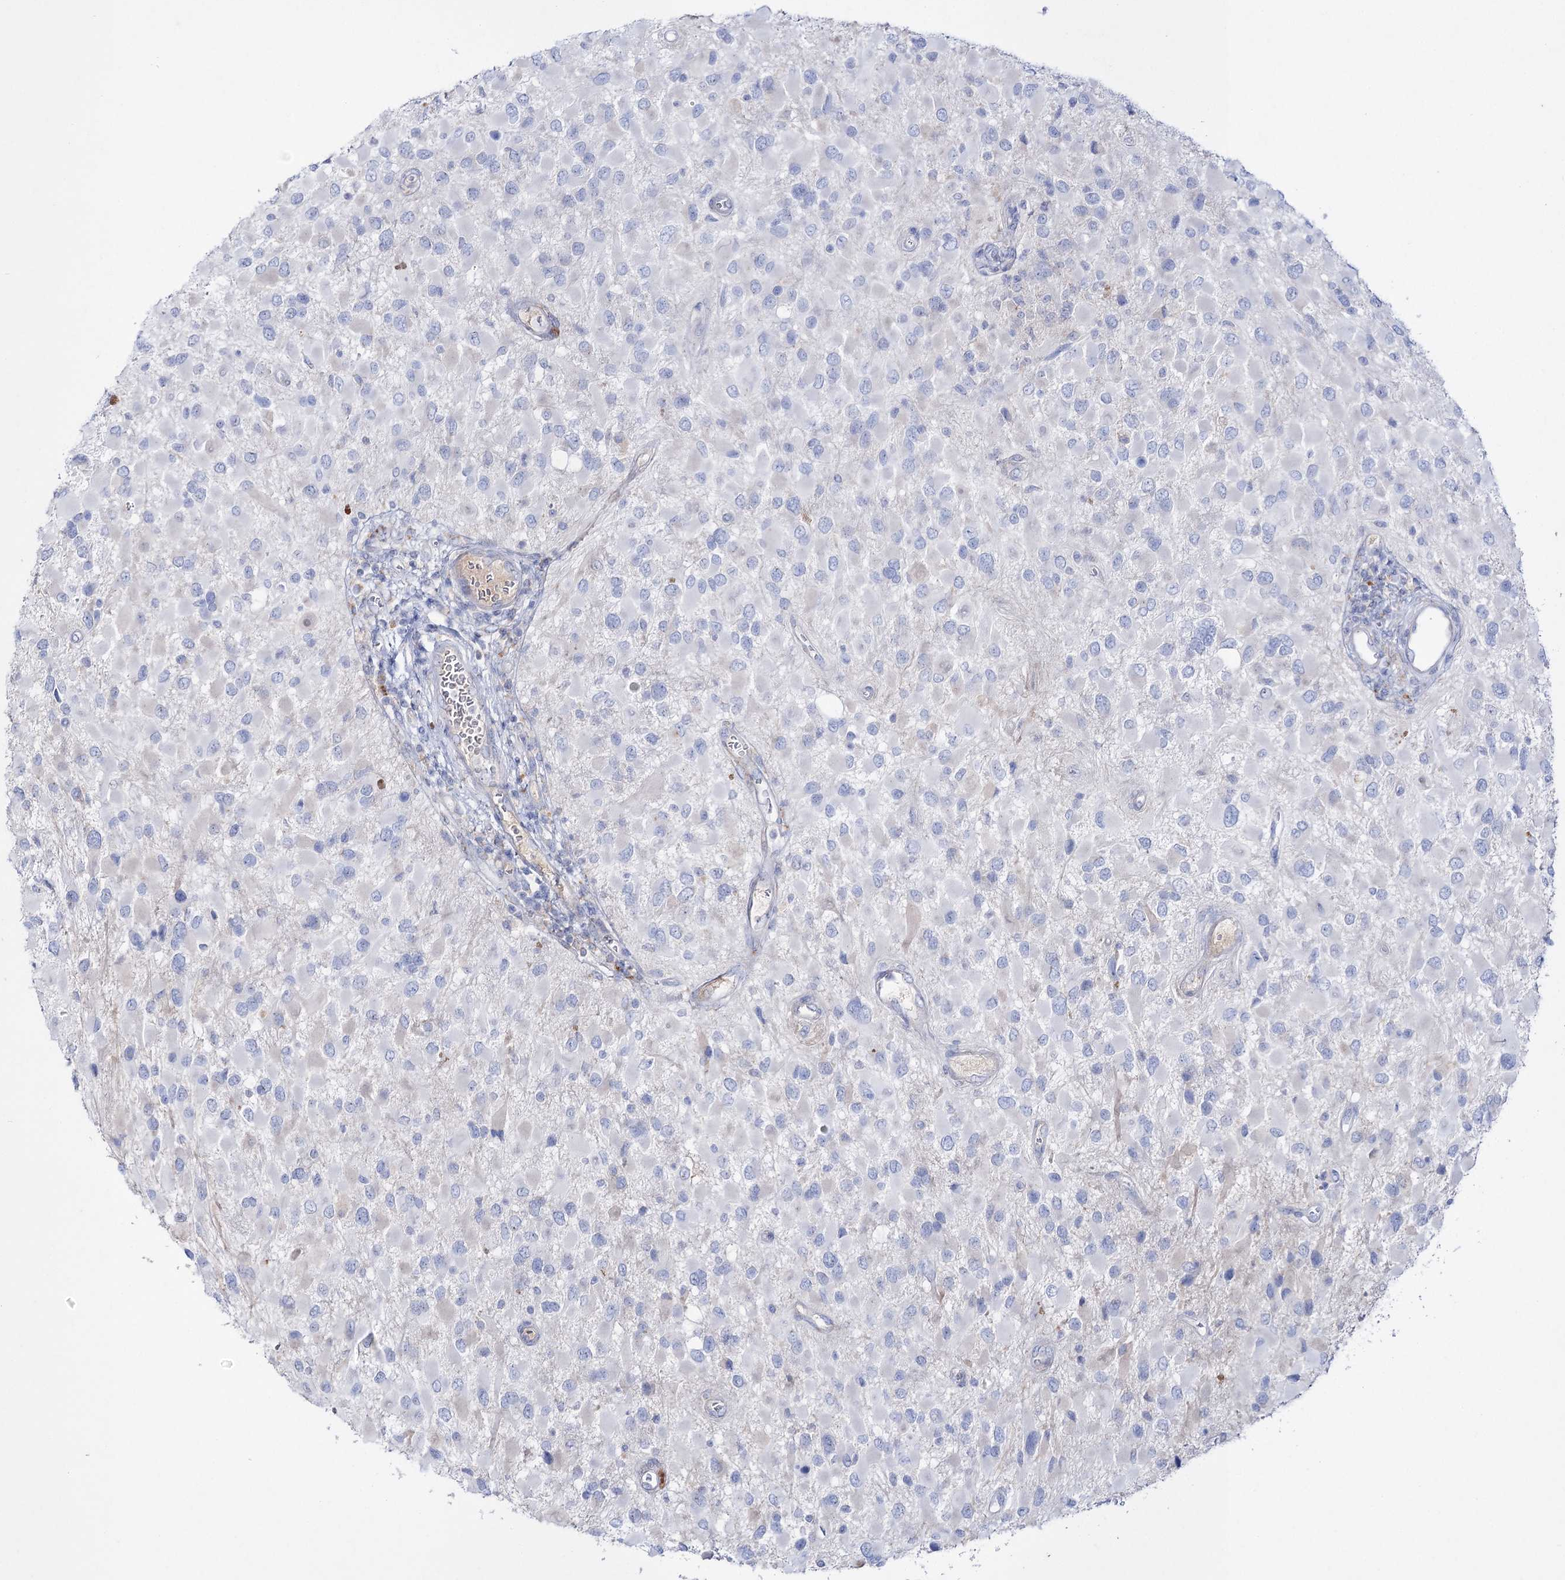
{"staining": {"intensity": "negative", "quantity": "none", "location": "none"}, "tissue": "glioma", "cell_type": "Tumor cells", "image_type": "cancer", "snomed": [{"axis": "morphology", "description": "Glioma, malignant, High grade"}, {"axis": "topography", "description": "Brain"}], "caption": "This is an immunohistochemistry photomicrograph of human glioma. There is no staining in tumor cells.", "gene": "NAGLU", "patient": {"sex": "male", "age": 53}}